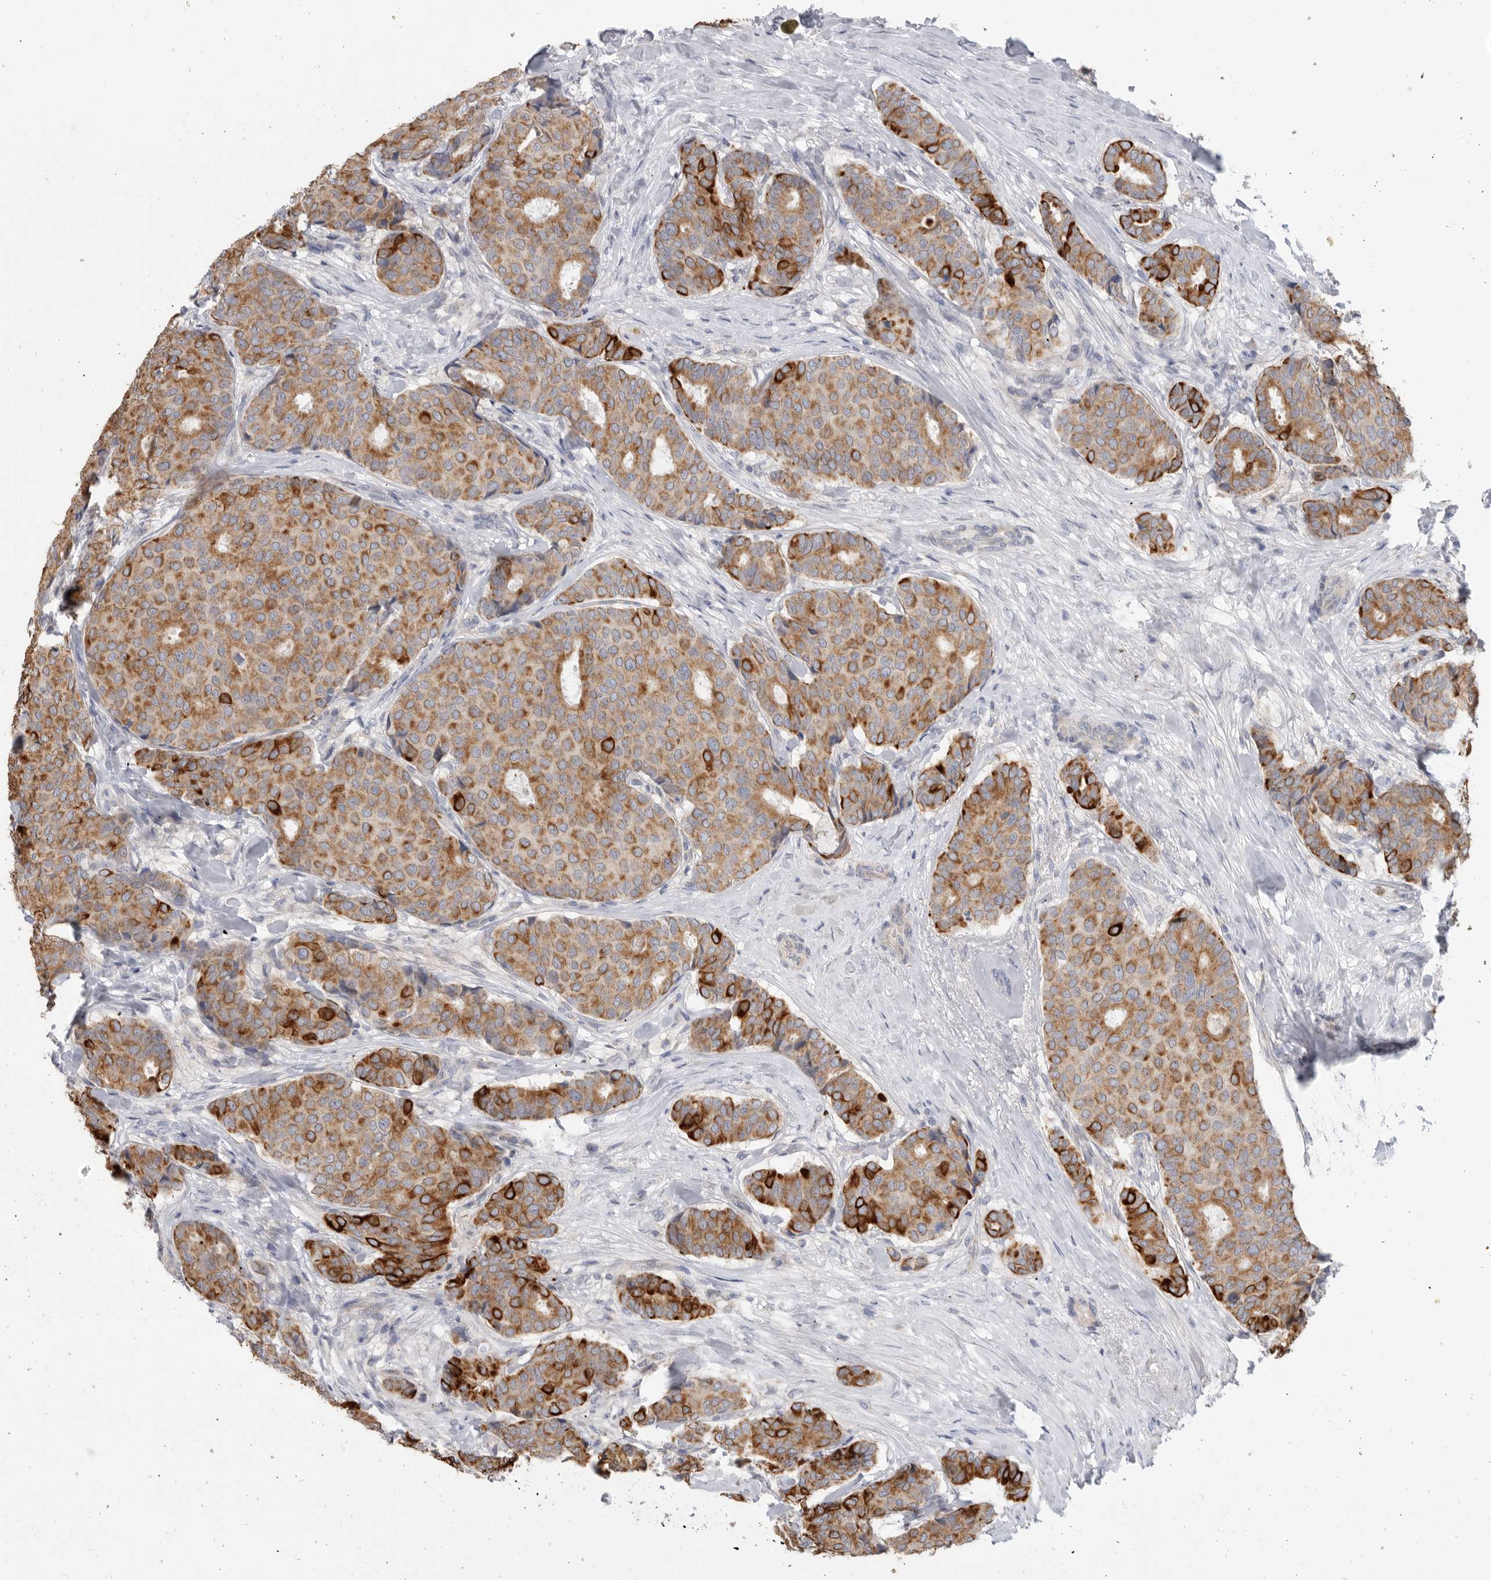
{"staining": {"intensity": "strong", "quantity": "25%-75%", "location": "cytoplasmic/membranous"}, "tissue": "breast cancer", "cell_type": "Tumor cells", "image_type": "cancer", "snomed": [{"axis": "morphology", "description": "Duct carcinoma"}, {"axis": "topography", "description": "Breast"}], "caption": "The photomicrograph reveals immunohistochemical staining of breast cancer (infiltrating ductal carcinoma). There is strong cytoplasmic/membranous positivity is present in approximately 25%-75% of tumor cells.", "gene": "MTFR1L", "patient": {"sex": "female", "age": 75}}